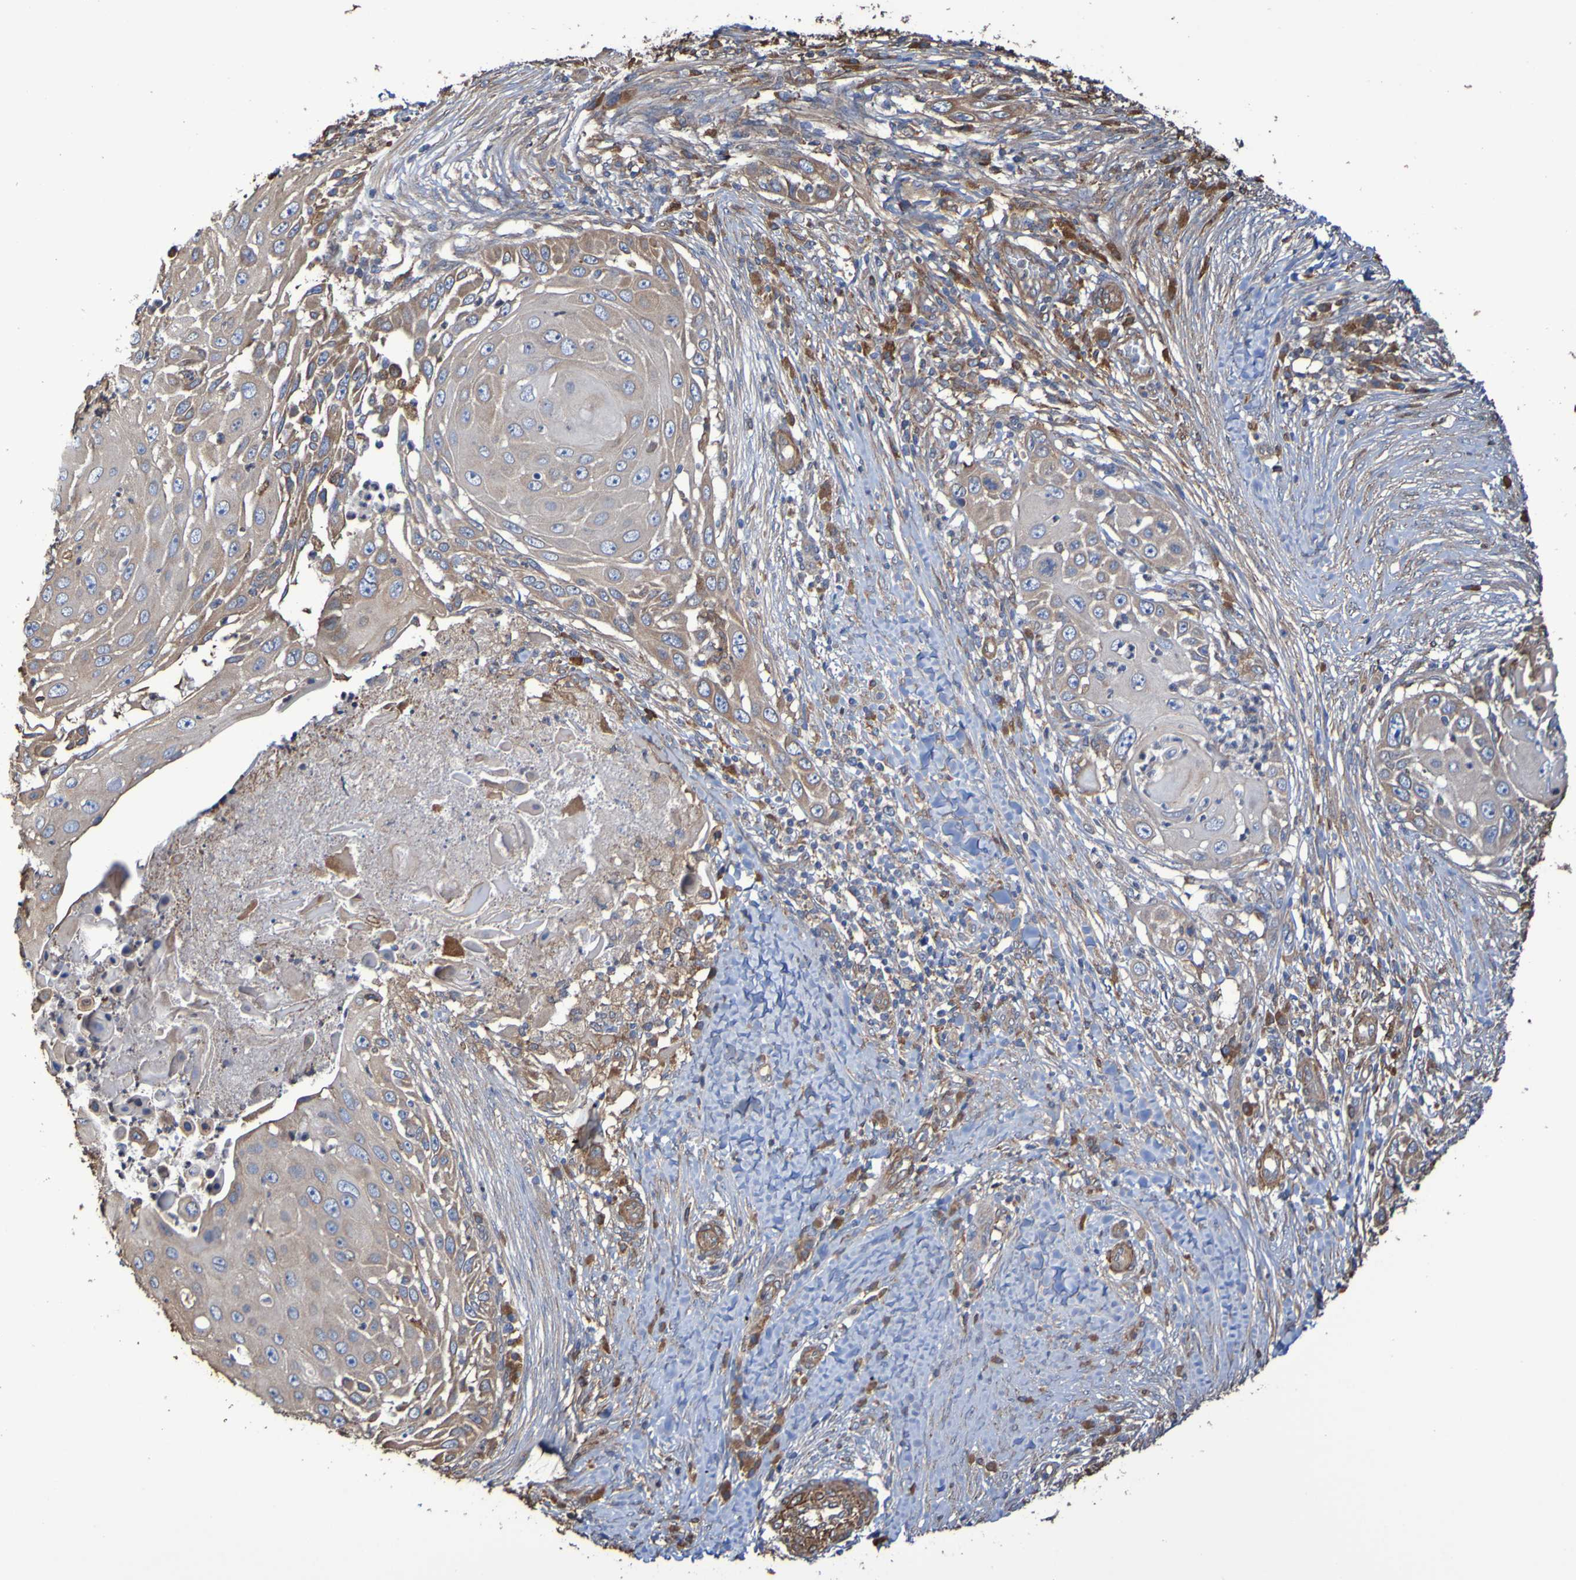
{"staining": {"intensity": "weak", "quantity": "<25%", "location": "cytoplasmic/membranous"}, "tissue": "skin cancer", "cell_type": "Tumor cells", "image_type": "cancer", "snomed": [{"axis": "morphology", "description": "Squamous cell carcinoma, NOS"}, {"axis": "topography", "description": "Skin"}], "caption": "A high-resolution image shows immunohistochemistry staining of skin squamous cell carcinoma, which exhibits no significant staining in tumor cells.", "gene": "RAB11A", "patient": {"sex": "female", "age": 44}}